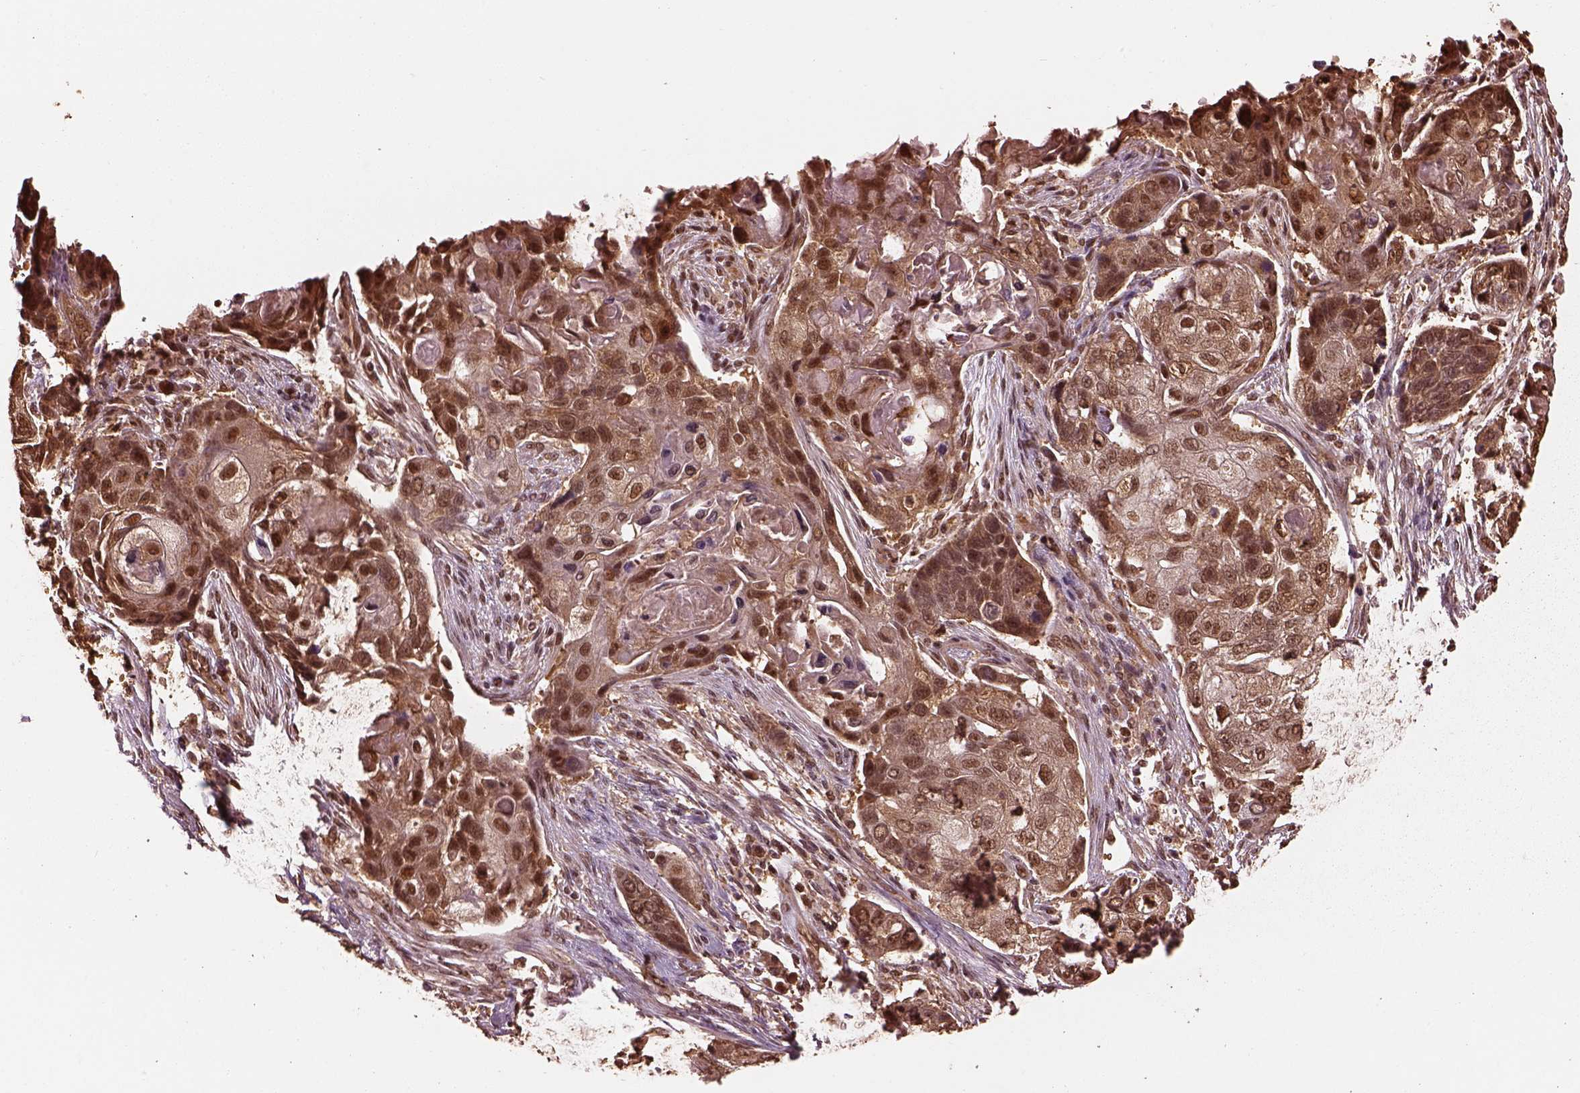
{"staining": {"intensity": "moderate", "quantity": "25%-75%", "location": "cytoplasmic/membranous,nuclear"}, "tissue": "lung cancer", "cell_type": "Tumor cells", "image_type": "cancer", "snomed": [{"axis": "morphology", "description": "Squamous cell carcinoma, NOS"}, {"axis": "topography", "description": "Lung"}], "caption": "Brown immunohistochemical staining in lung cancer (squamous cell carcinoma) reveals moderate cytoplasmic/membranous and nuclear expression in approximately 25%-75% of tumor cells.", "gene": "PSMC5", "patient": {"sex": "male", "age": 69}}